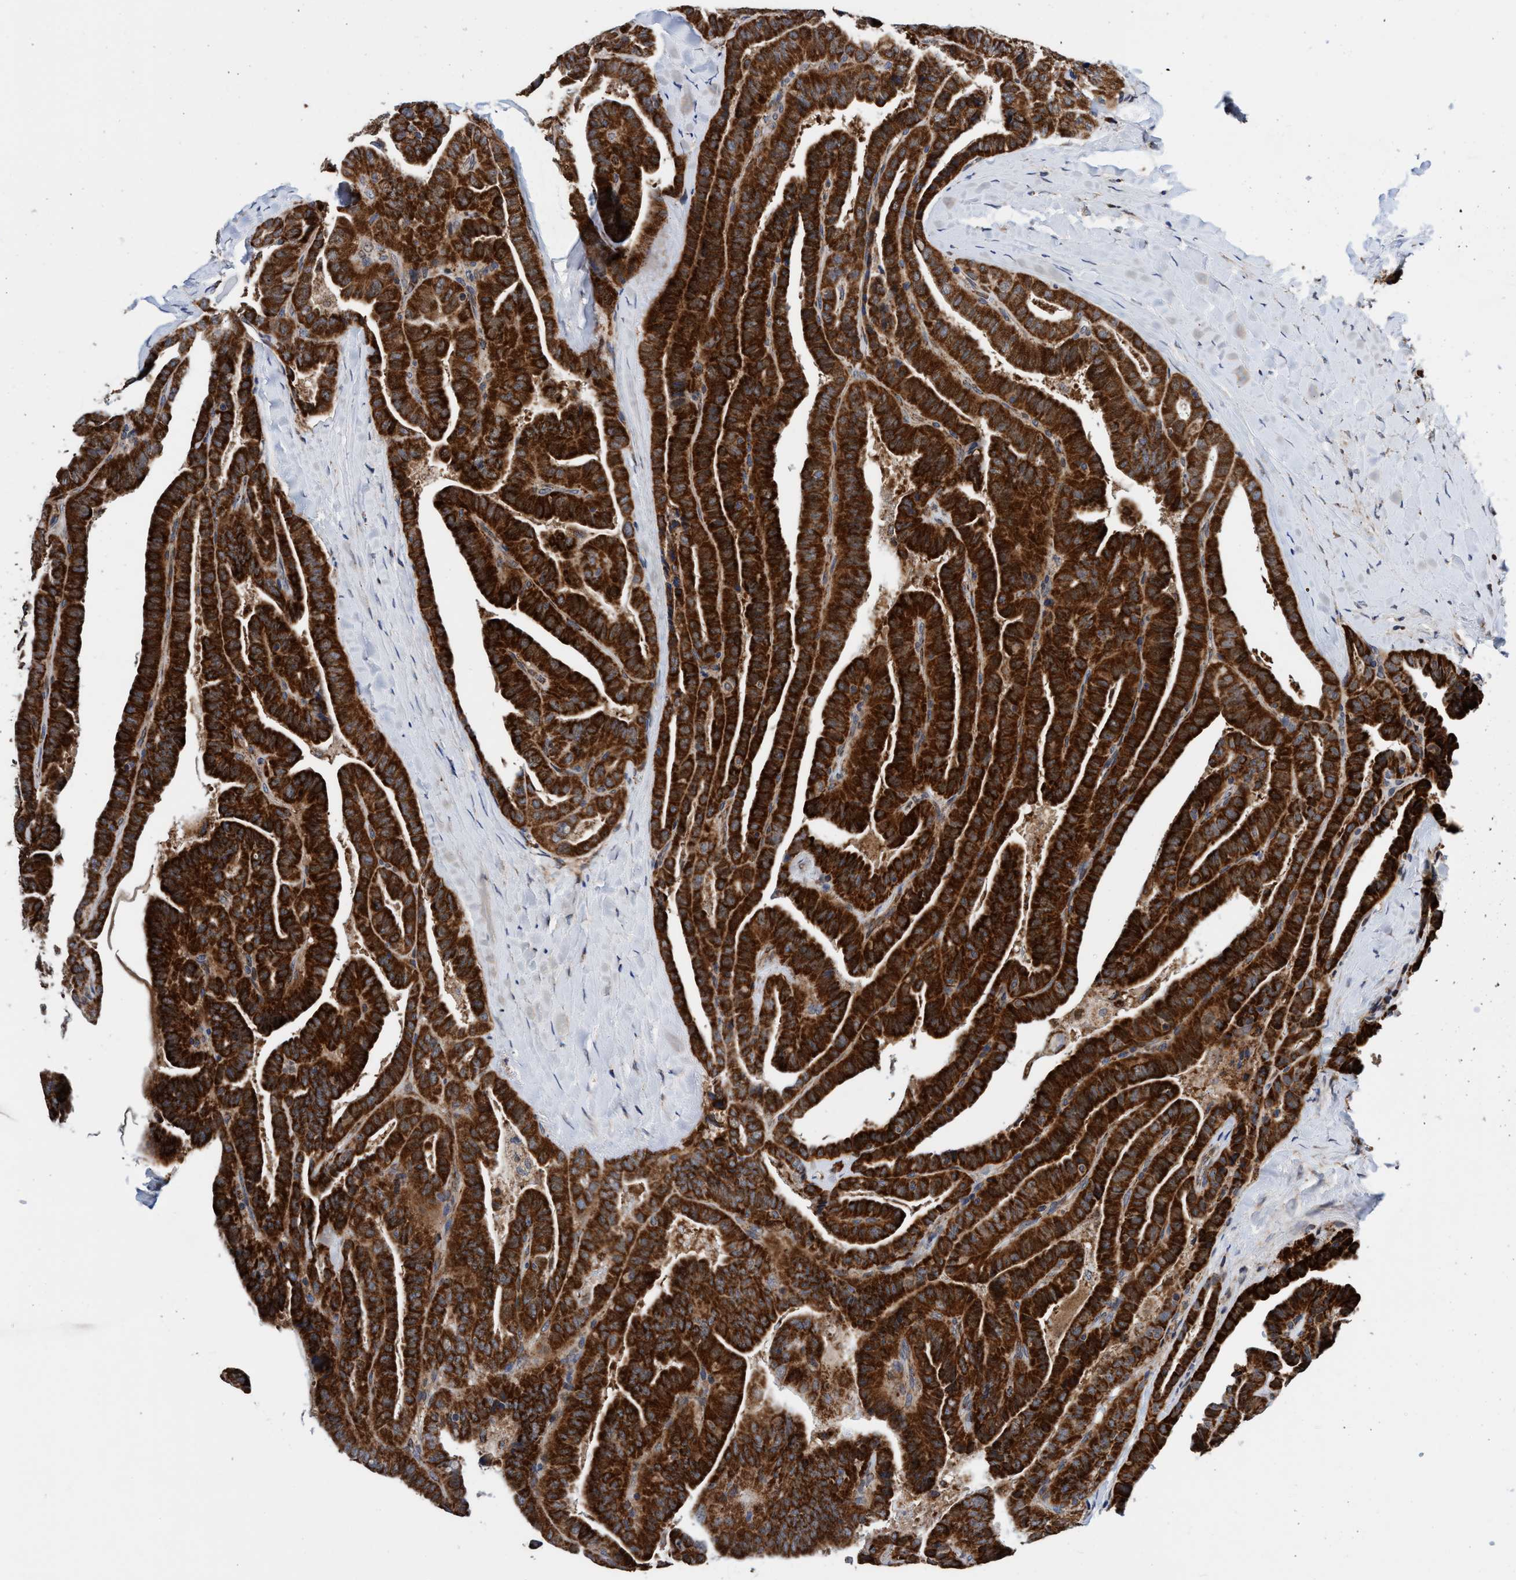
{"staining": {"intensity": "strong", "quantity": ">75%", "location": "cytoplasmic/membranous"}, "tissue": "thyroid cancer", "cell_type": "Tumor cells", "image_type": "cancer", "snomed": [{"axis": "morphology", "description": "Papillary adenocarcinoma, NOS"}, {"axis": "topography", "description": "Thyroid gland"}], "caption": "Immunohistochemical staining of human thyroid cancer (papillary adenocarcinoma) shows high levels of strong cytoplasmic/membranous protein expression in about >75% of tumor cells.", "gene": "AGAP2", "patient": {"sex": "male", "age": 77}}